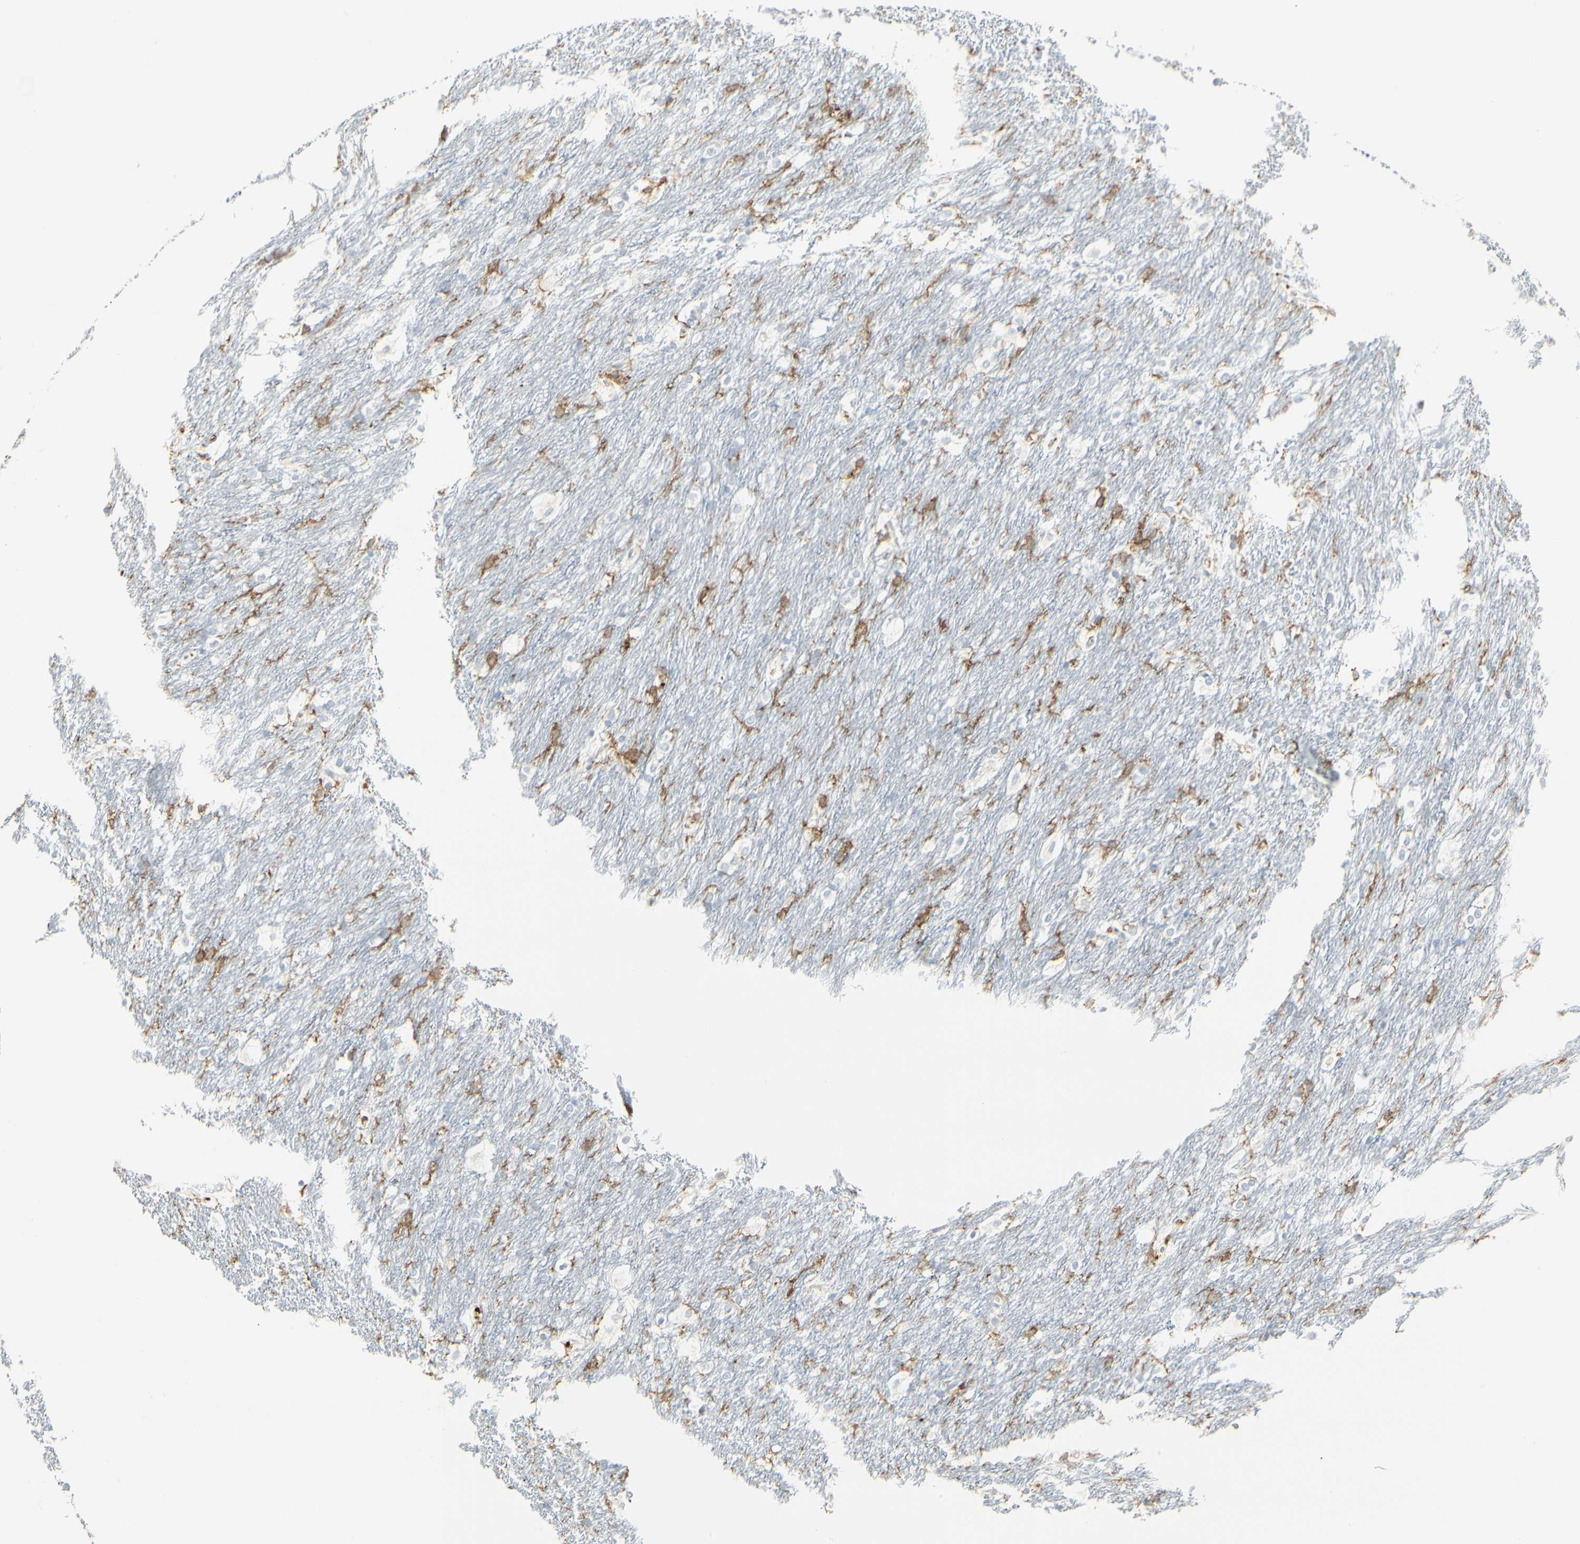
{"staining": {"intensity": "moderate", "quantity": "25%-75%", "location": "cytoplasmic/membranous"}, "tissue": "caudate", "cell_type": "Glial cells", "image_type": "normal", "snomed": [{"axis": "morphology", "description": "Normal tissue, NOS"}, {"axis": "topography", "description": "Lateral ventricle wall"}], "caption": "High-magnification brightfield microscopy of unremarkable caudate stained with DAB (brown) and counterstained with hematoxylin (blue). glial cells exhibit moderate cytoplasmic/membranous positivity is identified in about25%-75% of cells.", "gene": "ITGB2", "patient": {"sex": "female", "age": 19}}